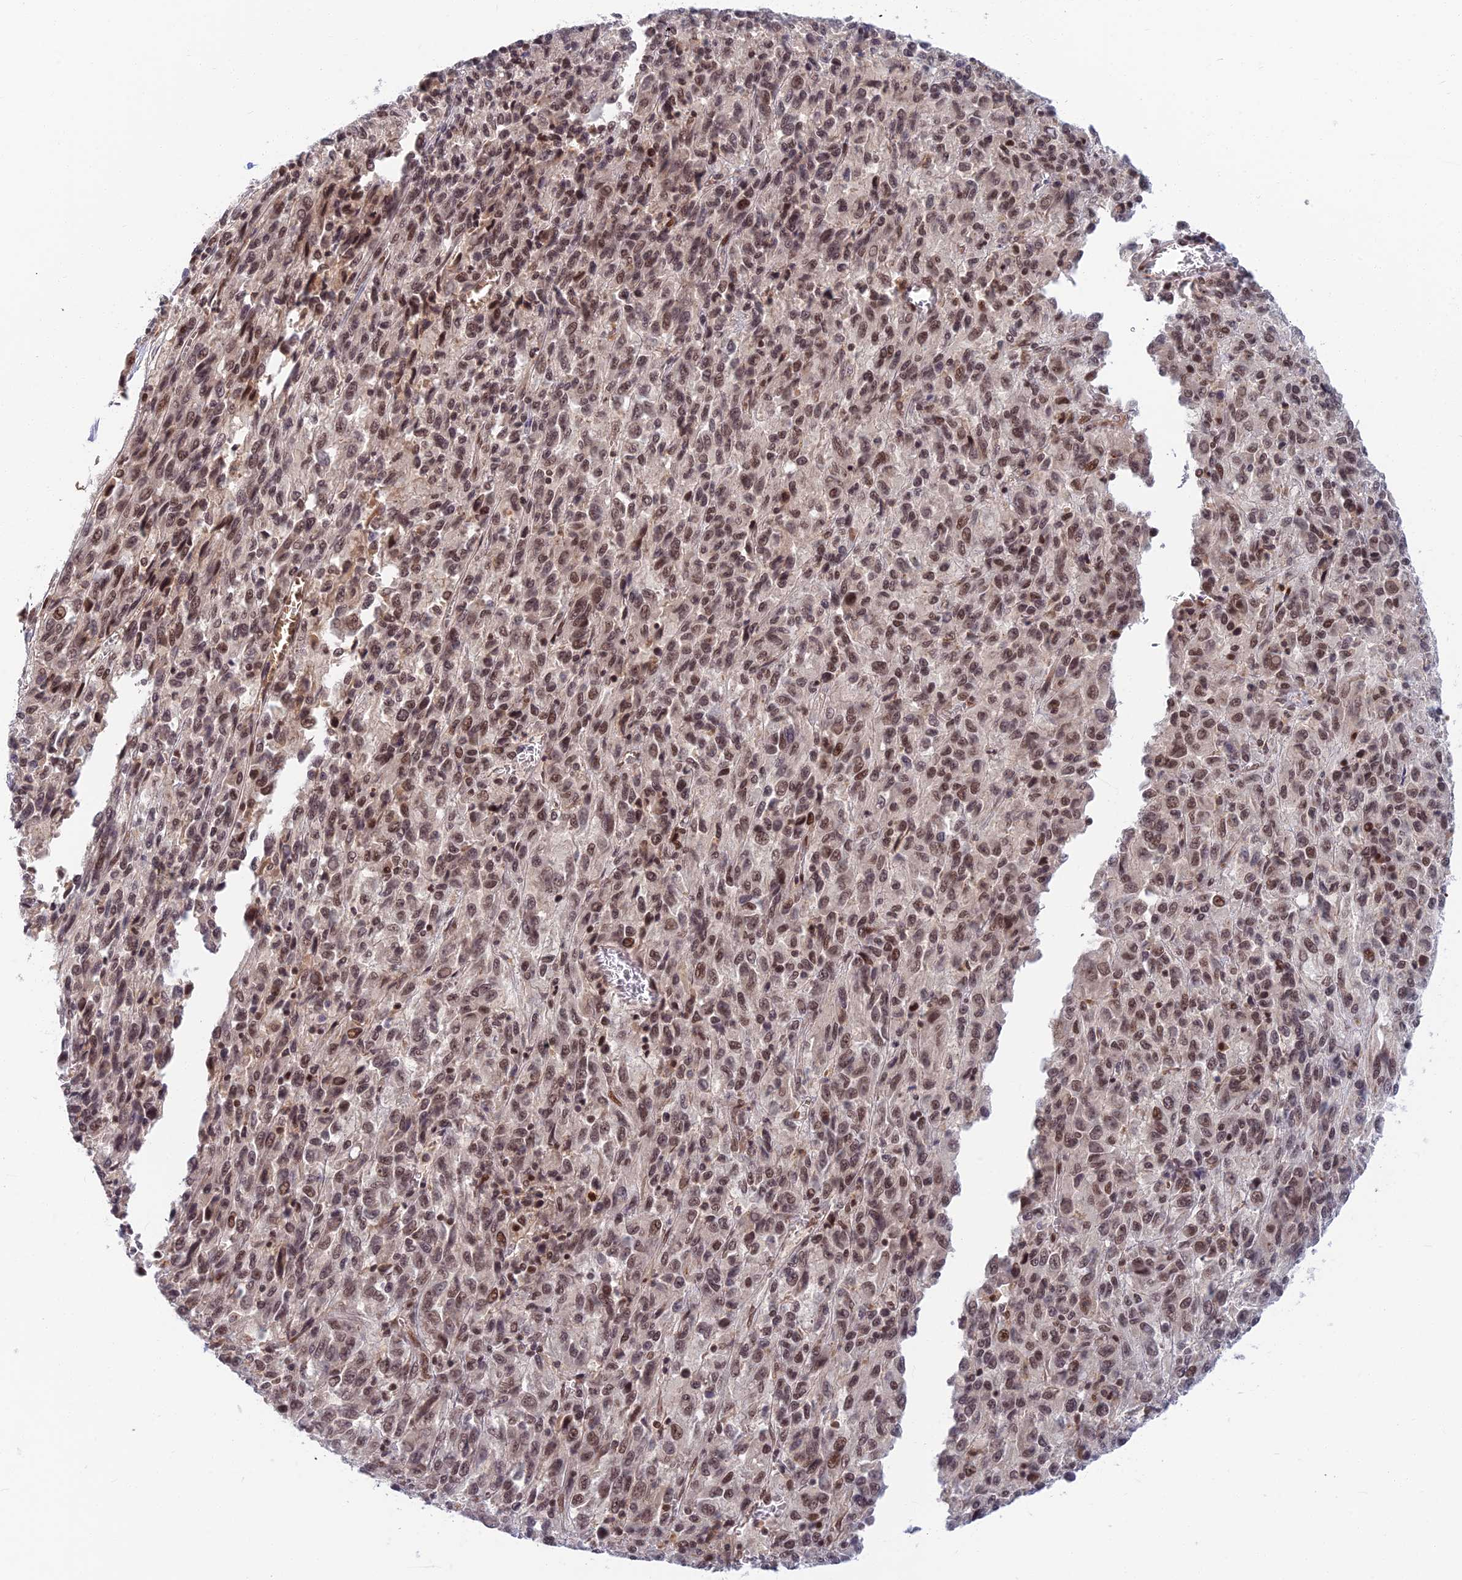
{"staining": {"intensity": "moderate", "quantity": ">75%", "location": "nuclear"}, "tissue": "melanoma", "cell_type": "Tumor cells", "image_type": "cancer", "snomed": [{"axis": "morphology", "description": "Malignant melanoma, Metastatic site"}, {"axis": "topography", "description": "Lung"}], "caption": "Malignant melanoma (metastatic site) stained with a protein marker reveals moderate staining in tumor cells.", "gene": "TCEA2", "patient": {"sex": "male", "age": 64}}